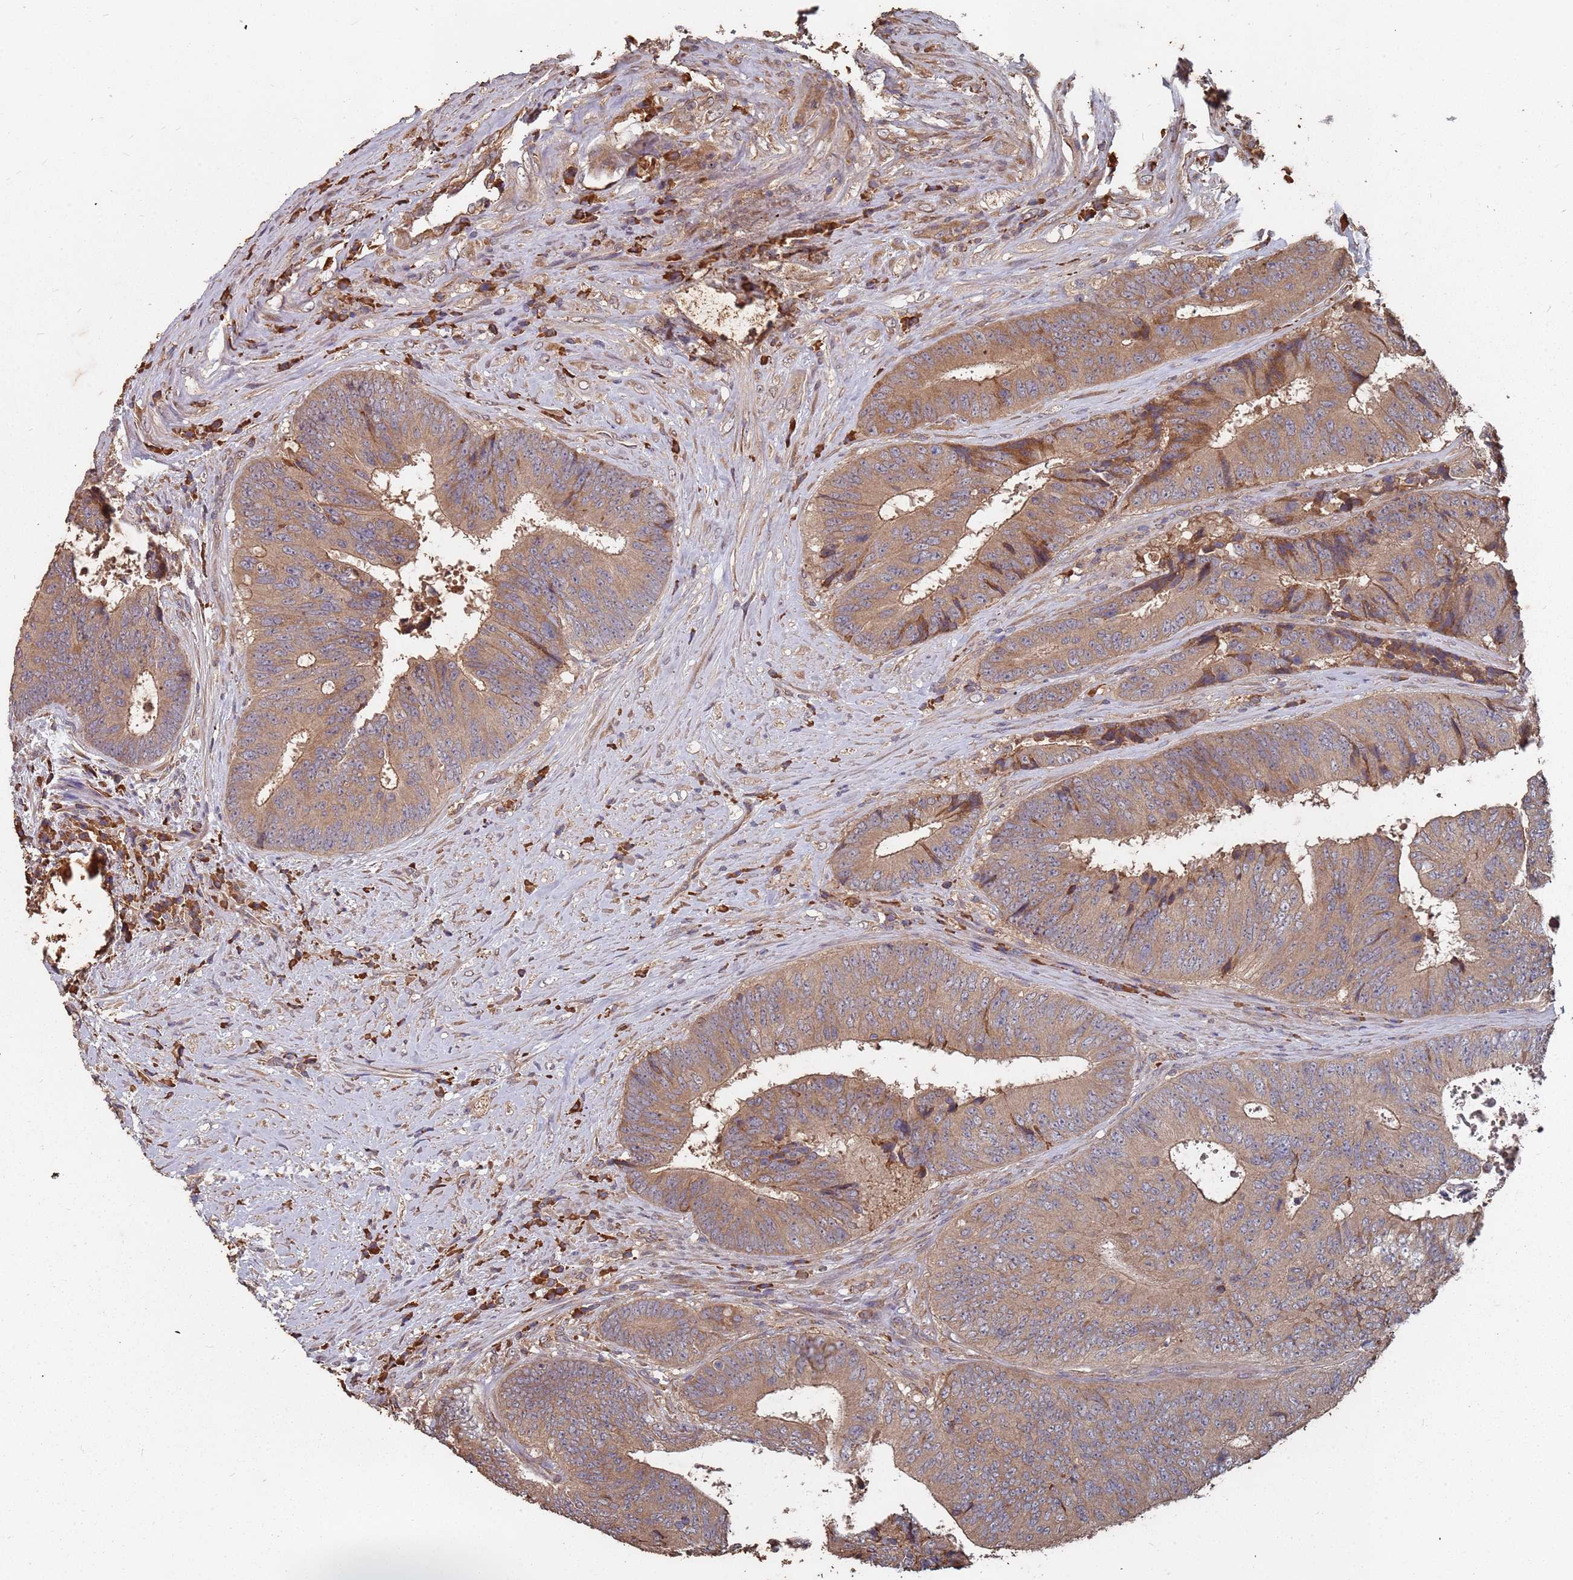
{"staining": {"intensity": "moderate", "quantity": ">75%", "location": "cytoplasmic/membranous"}, "tissue": "colorectal cancer", "cell_type": "Tumor cells", "image_type": "cancer", "snomed": [{"axis": "morphology", "description": "Adenocarcinoma, NOS"}, {"axis": "topography", "description": "Rectum"}], "caption": "Immunohistochemistry (IHC) of human colorectal cancer displays medium levels of moderate cytoplasmic/membranous positivity in about >75% of tumor cells.", "gene": "ATG5", "patient": {"sex": "male", "age": 72}}